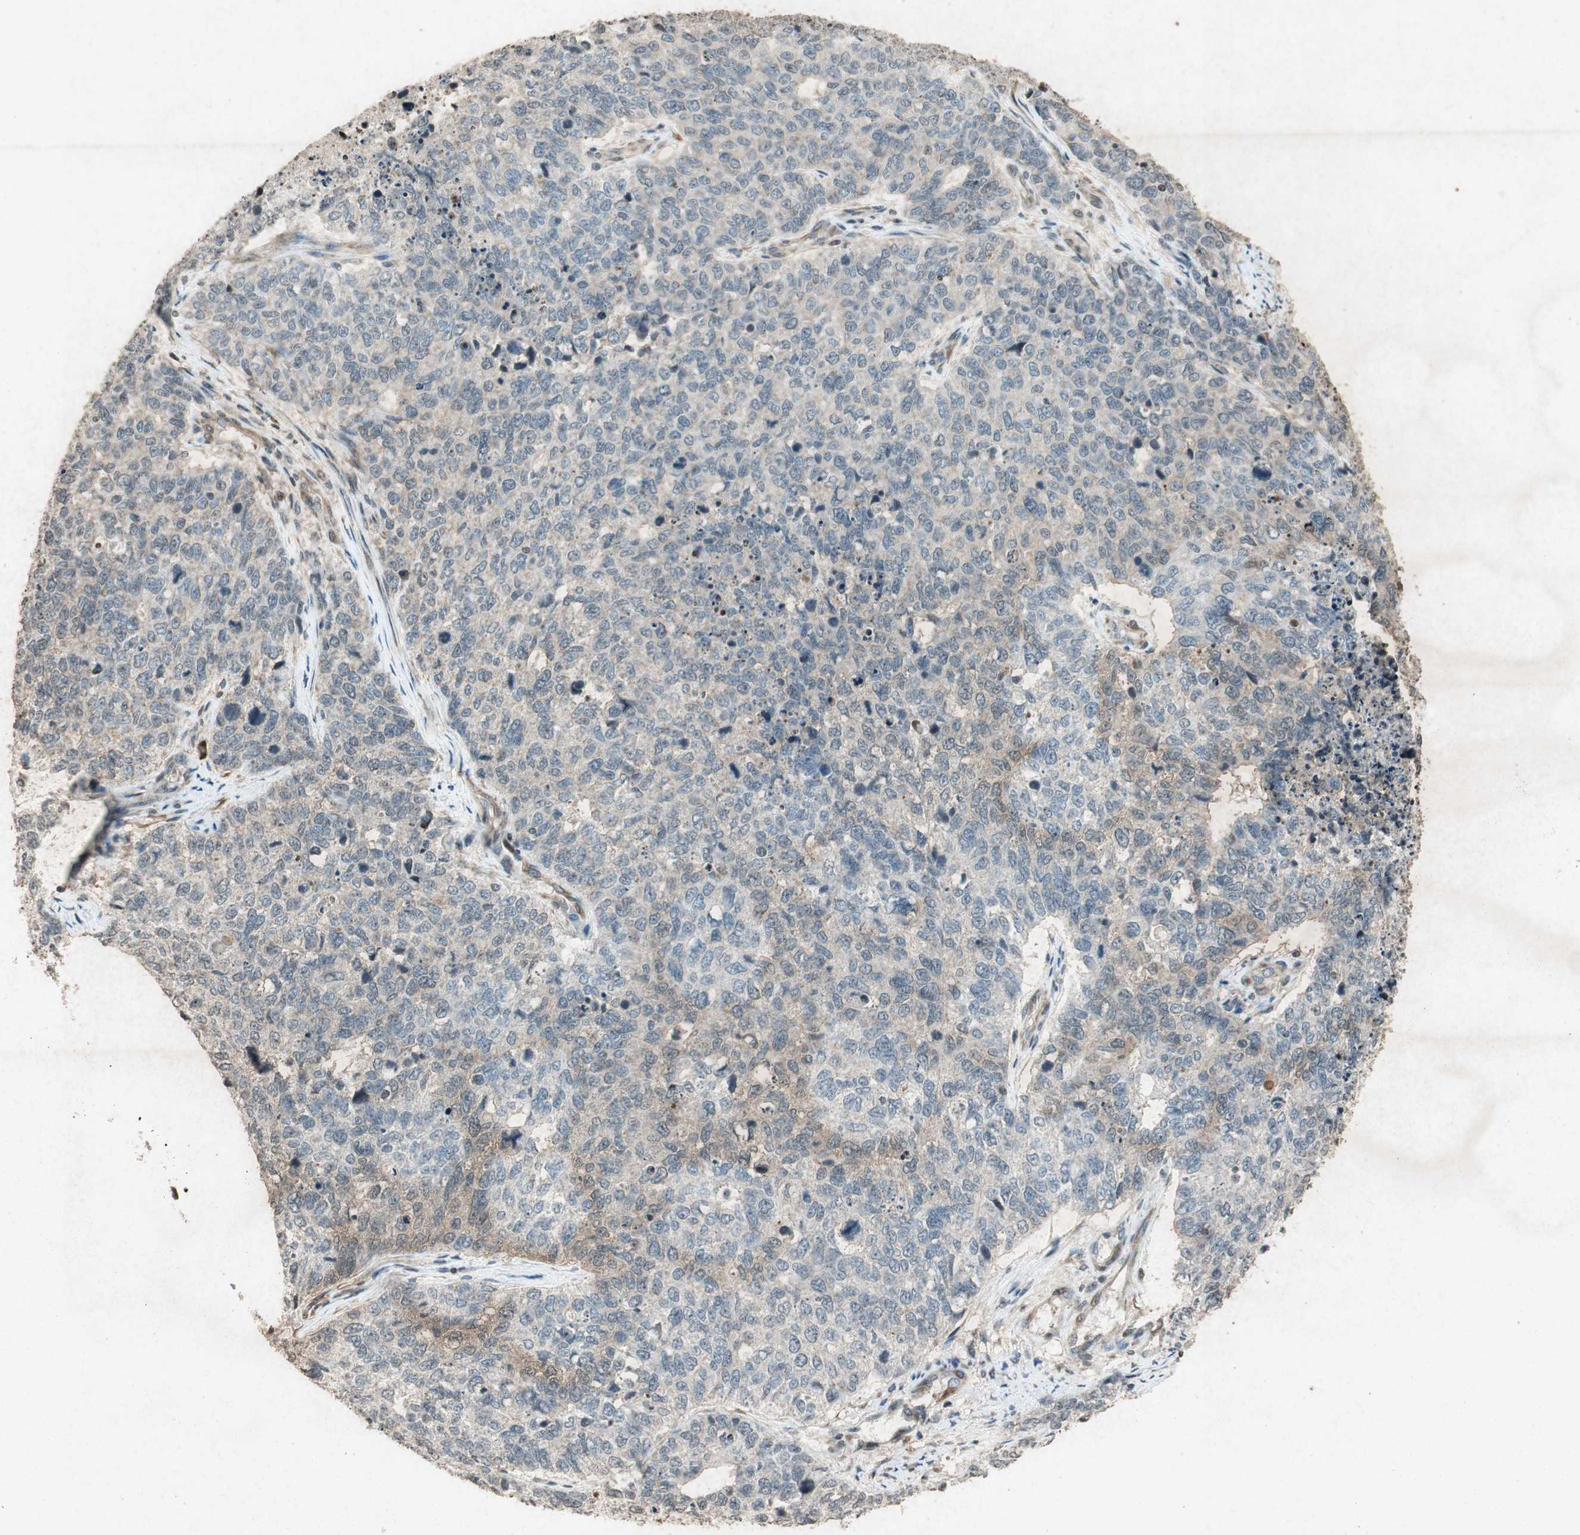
{"staining": {"intensity": "negative", "quantity": "none", "location": "none"}, "tissue": "cervical cancer", "cell_type": "Tumor cells", "image_type": "cancer", "snomed": [{"axis": "morphology", "description": "Squamous cell carcinoma, NOS"}, {"axis": "topography", "description": "Cervix"}], "caption": "Tumor cells show no significant staining in cervical cancer (squamous cell carcinoma). Nuclei are stained in blue.", "gene": "PRKG1", "patient": {"sex": "female", "age": 63}}